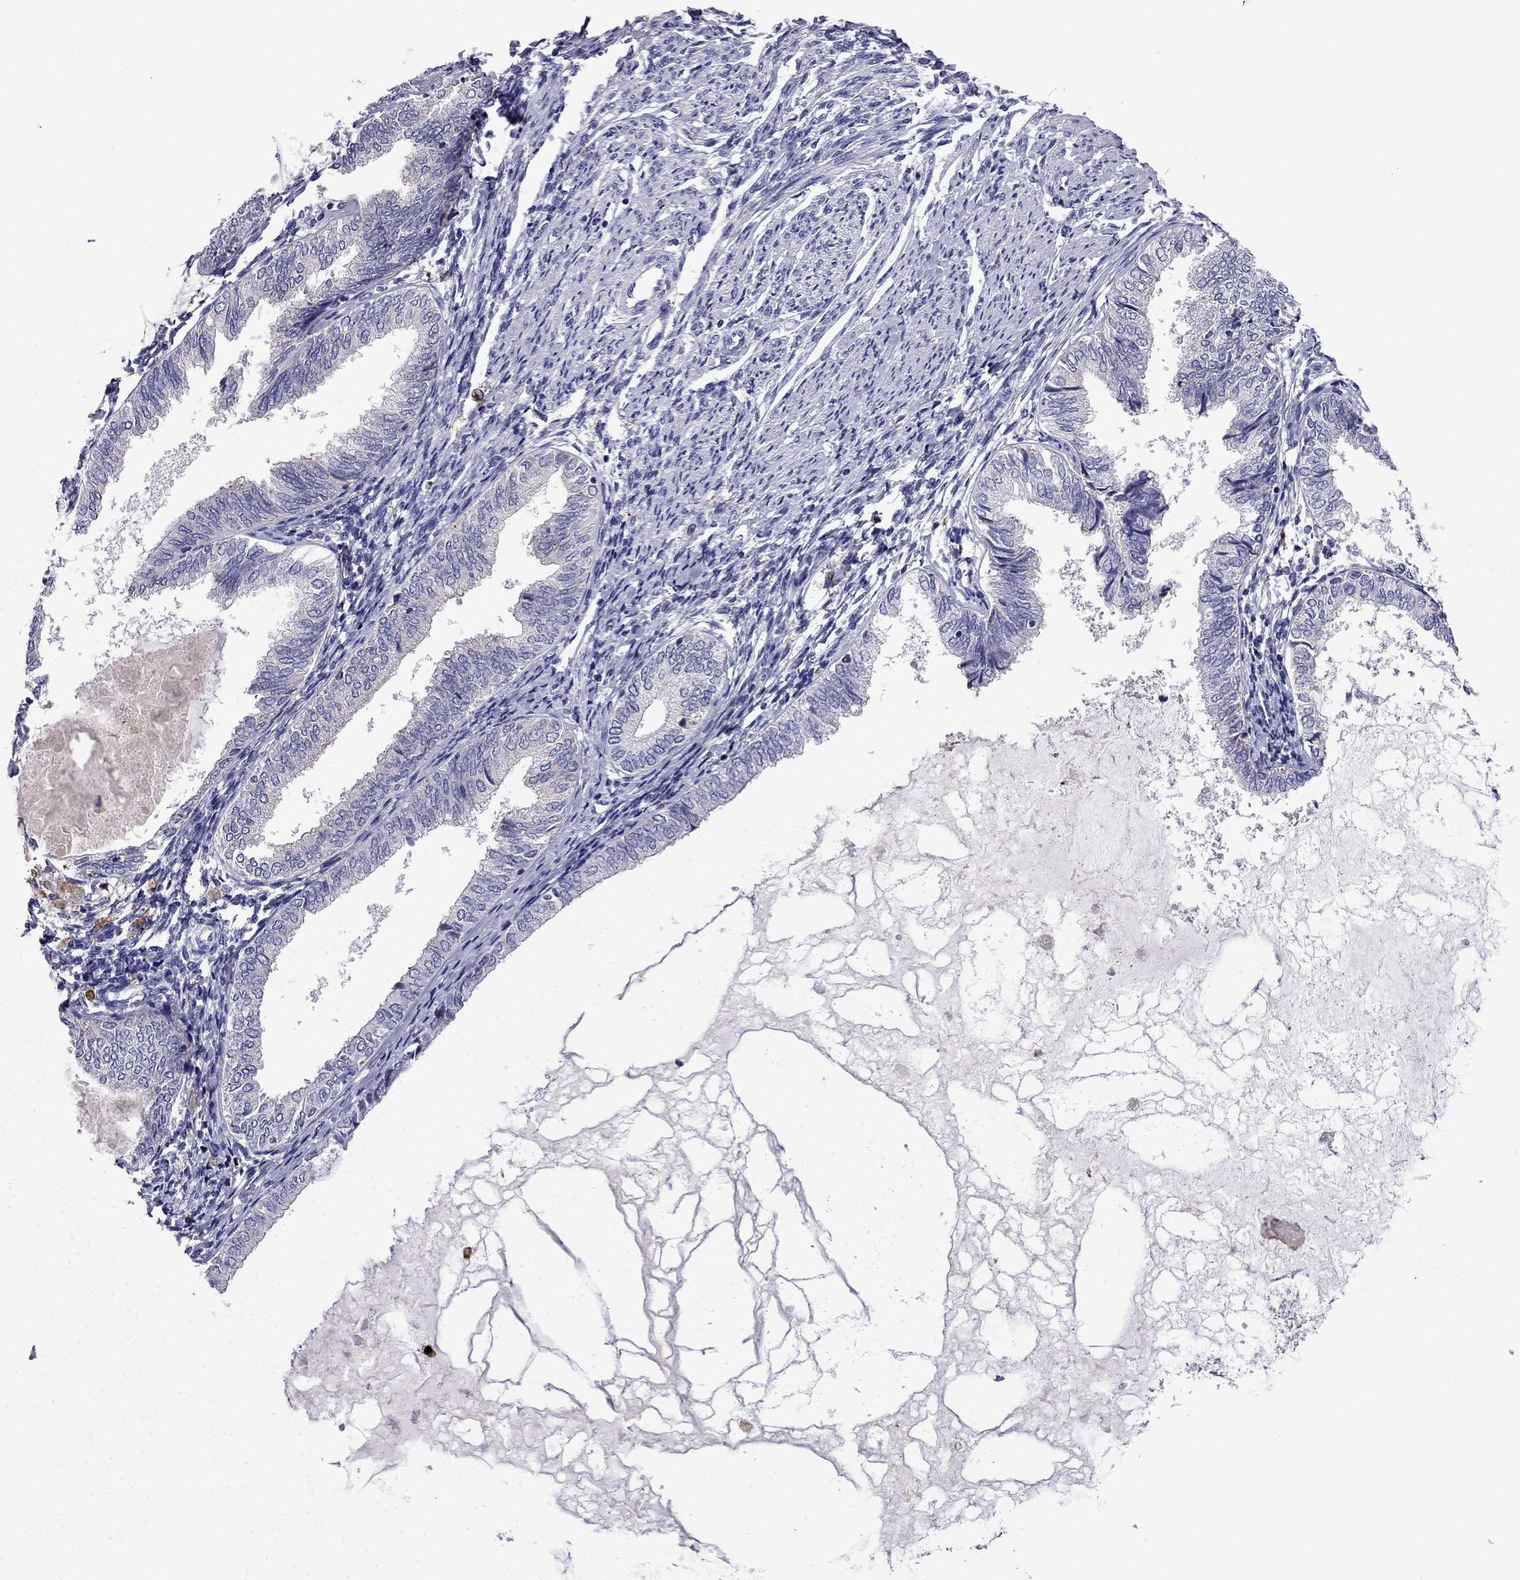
{"staining": {"intensity": "negative", "quantity": "none", "location": "none"}, "tissue": "endometrial cancer", "cell_type": "Tumor cells", "image_type": "cancer", "snomed": [{"axis": "morphology", "description": "Adenocarcinoma, NOS"}, {"axis": "topography", "description": "Endometrium"}], "caption": "Immunohistochemical staining of endometrial adenocarcinoma shows no significant positivity in tumor cells.", "gene": "TSSK4", "patient": {"sex": "female", "age": 68}}